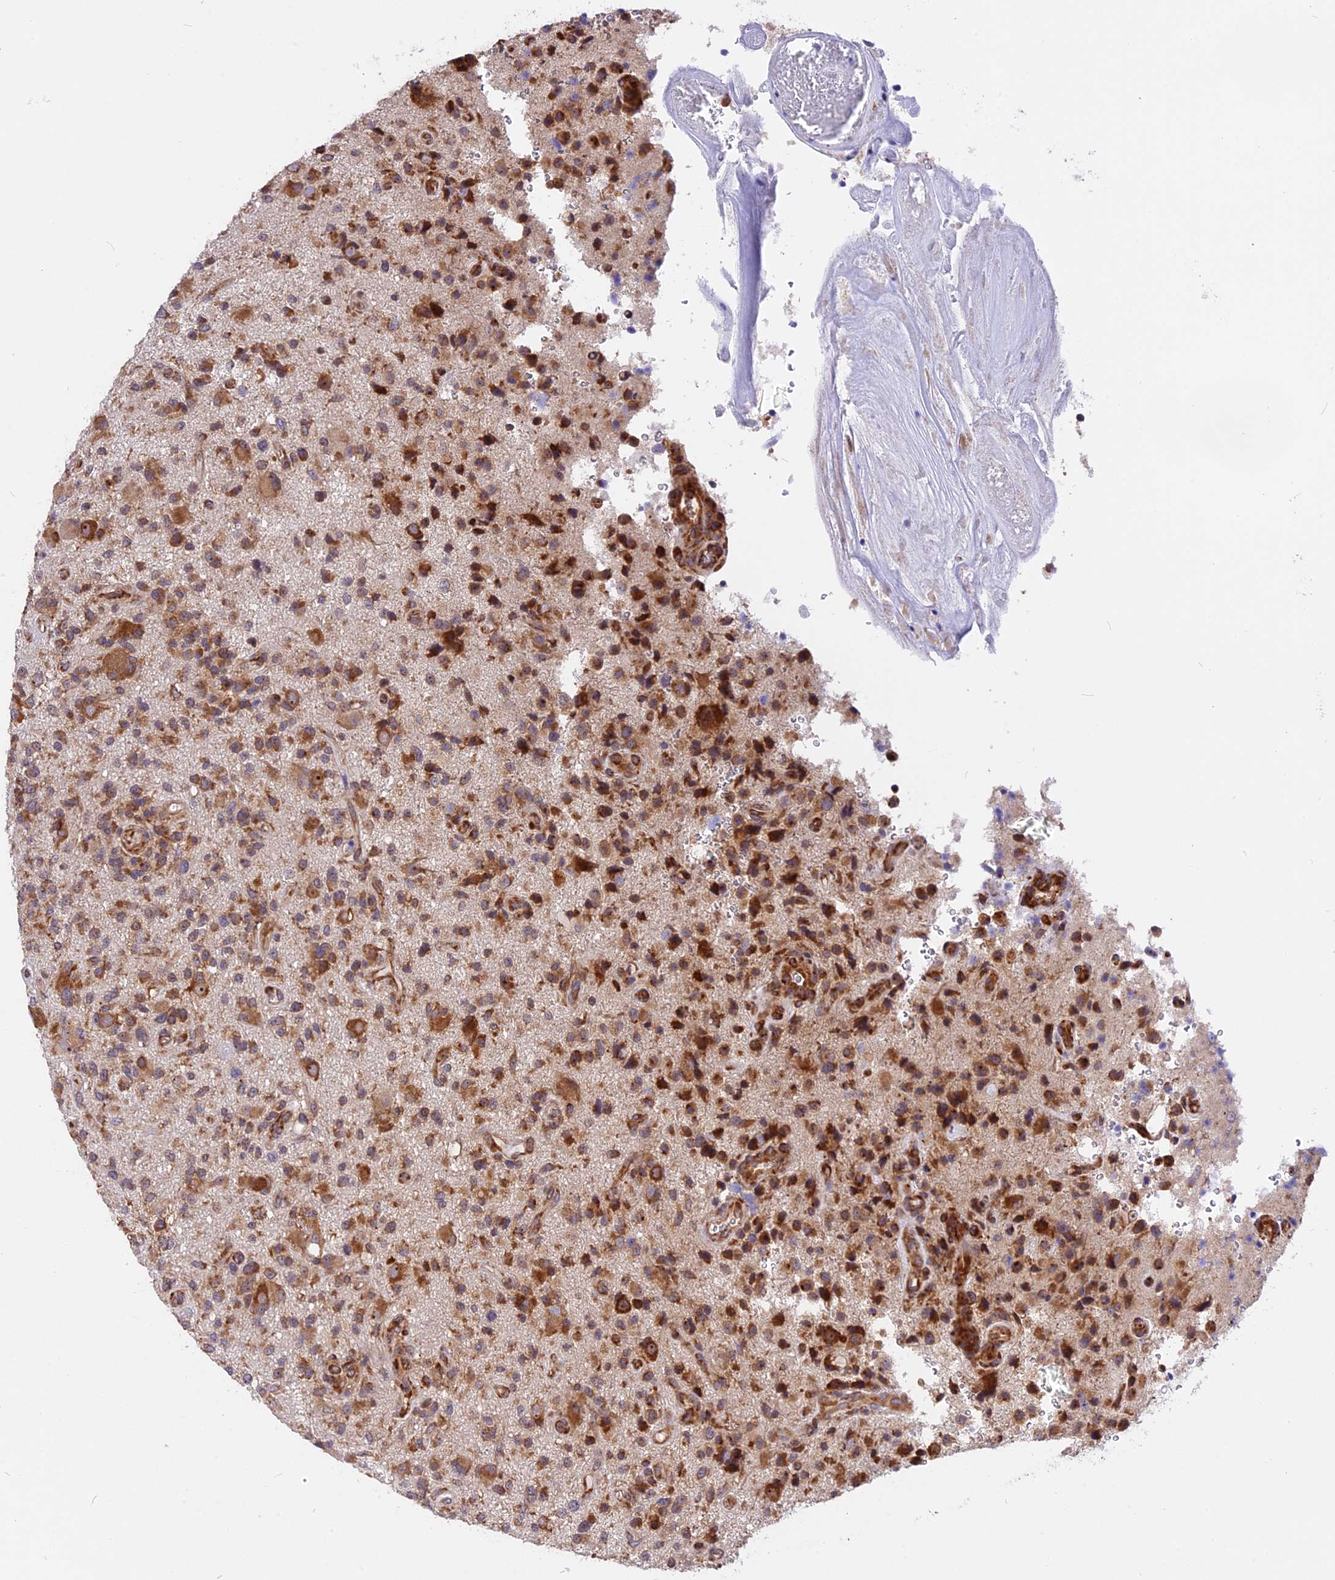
{"staining": {"intensity": "moderate", "quantity": ">75%", "location": "cytoplasmic/membranous"}, "tissue": "glioma", "cell_type": "Tumor cells", "image_type": "cancer", "snomed": [{"axis": "morphology", "description": "Glioma, malignant, High grade"}, {"axis": "topography", "description": "Brain"}], "caption": "Immunohistochemistry photomicrograph of glioma stained for a protein (brown), which exhibits medium levels of moderate cytoplasmic/membranous positivity in about >75% of tumor cells.", "gene": "GNPTAB", "patient": {"sex": "male", "age": 47}}